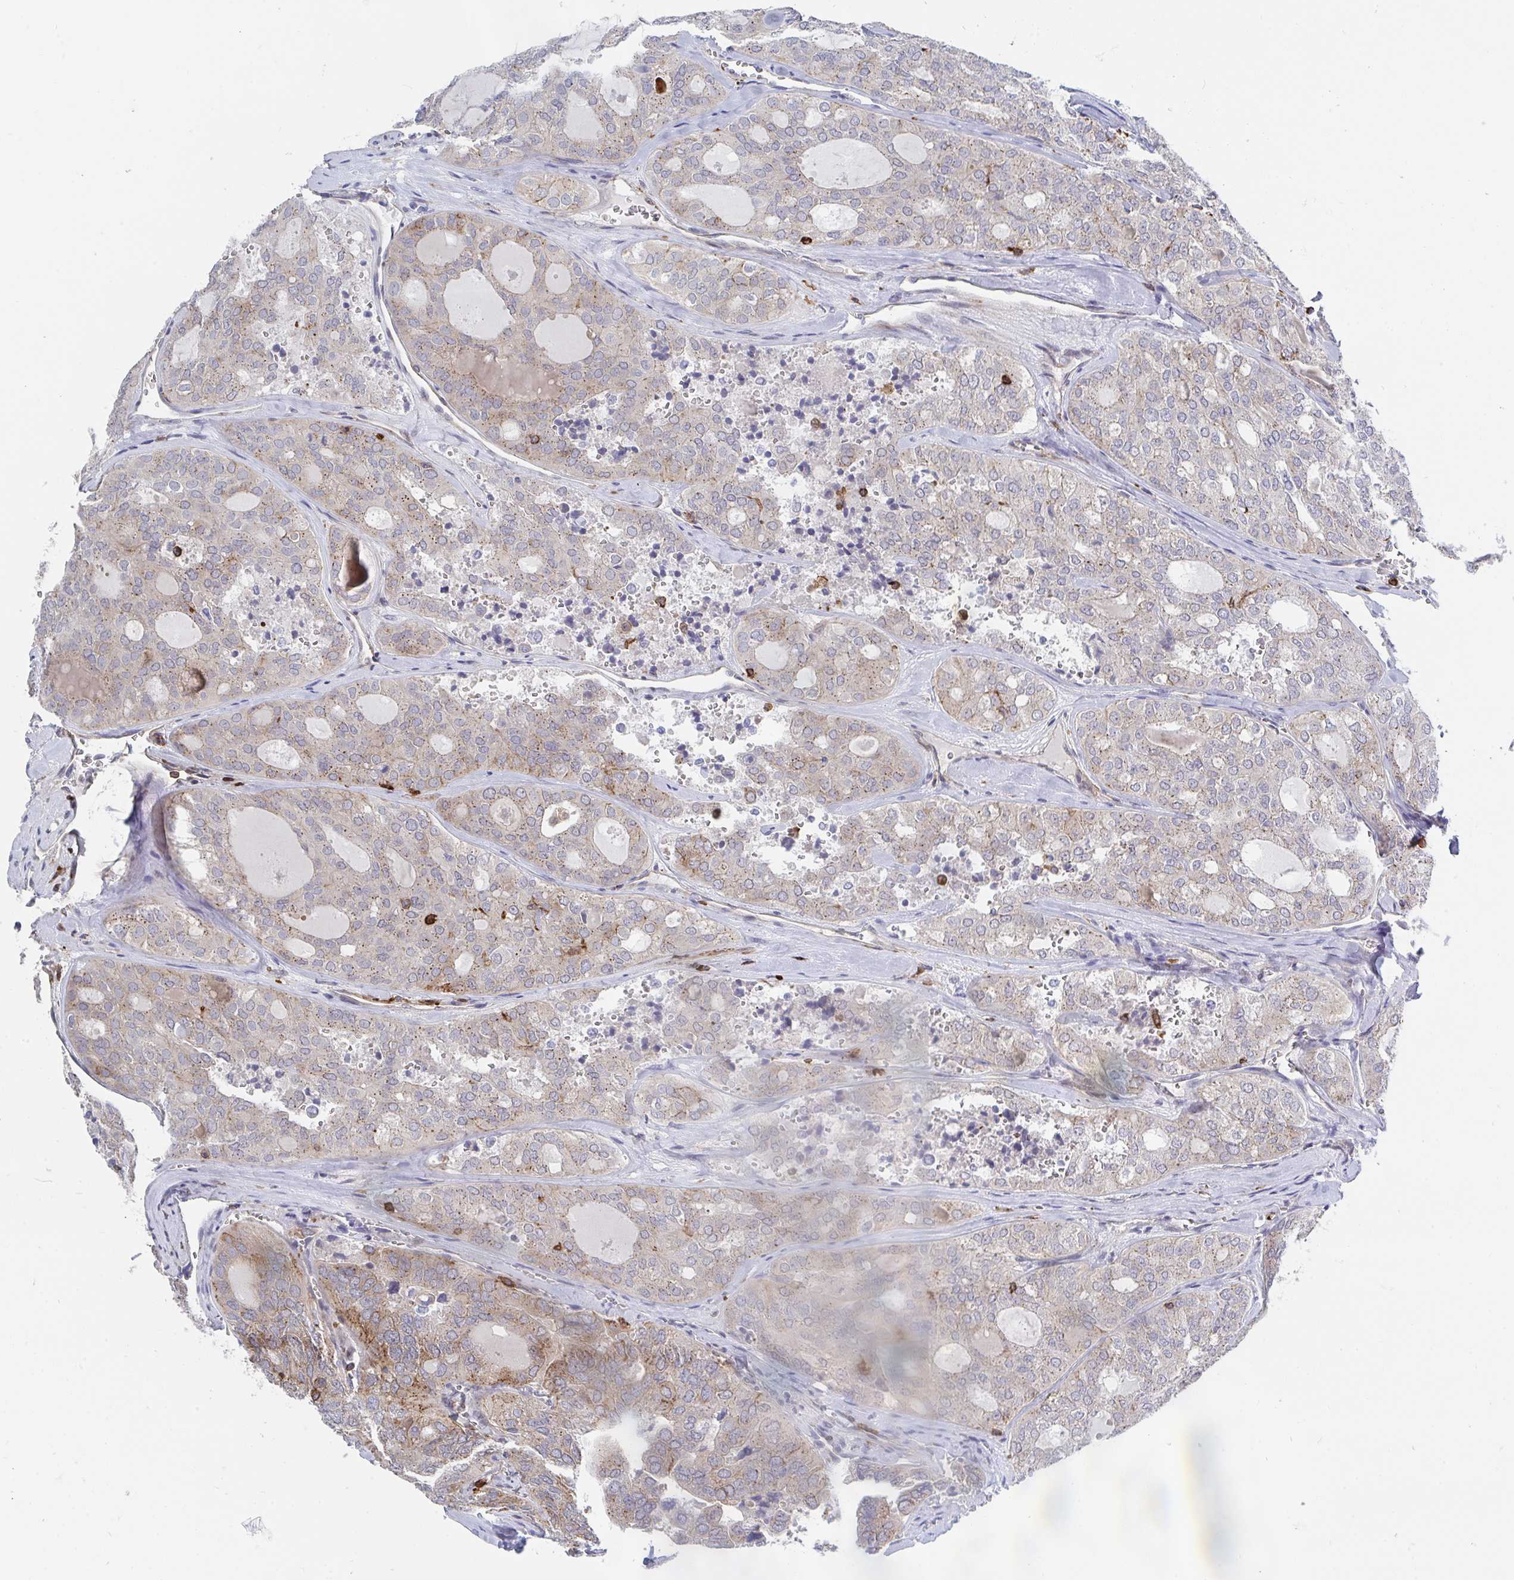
{"staining": {"intensity": "weak", "quantity": ">75%", "location": "cytoplasmic/membranous"}, "tissue": "thyroid cancer", "cell_type": "Tumor cells", "image_type": "cancer", "snomed": [{"axis": "morphology", "description": "Follicular adenoma carcinoma, NOS"}, {"axis": "topography", "description": "Thyroid gland"}], "caption": "Immunohistochemistry of follicular adenoma carcinoma (thyroid) reveals low levels of weak cytoplasmic/membranous positivity in about >75% of tumor cells.", "gene": "FRMD3", "patient": {"sex": "male", "age": 75}}